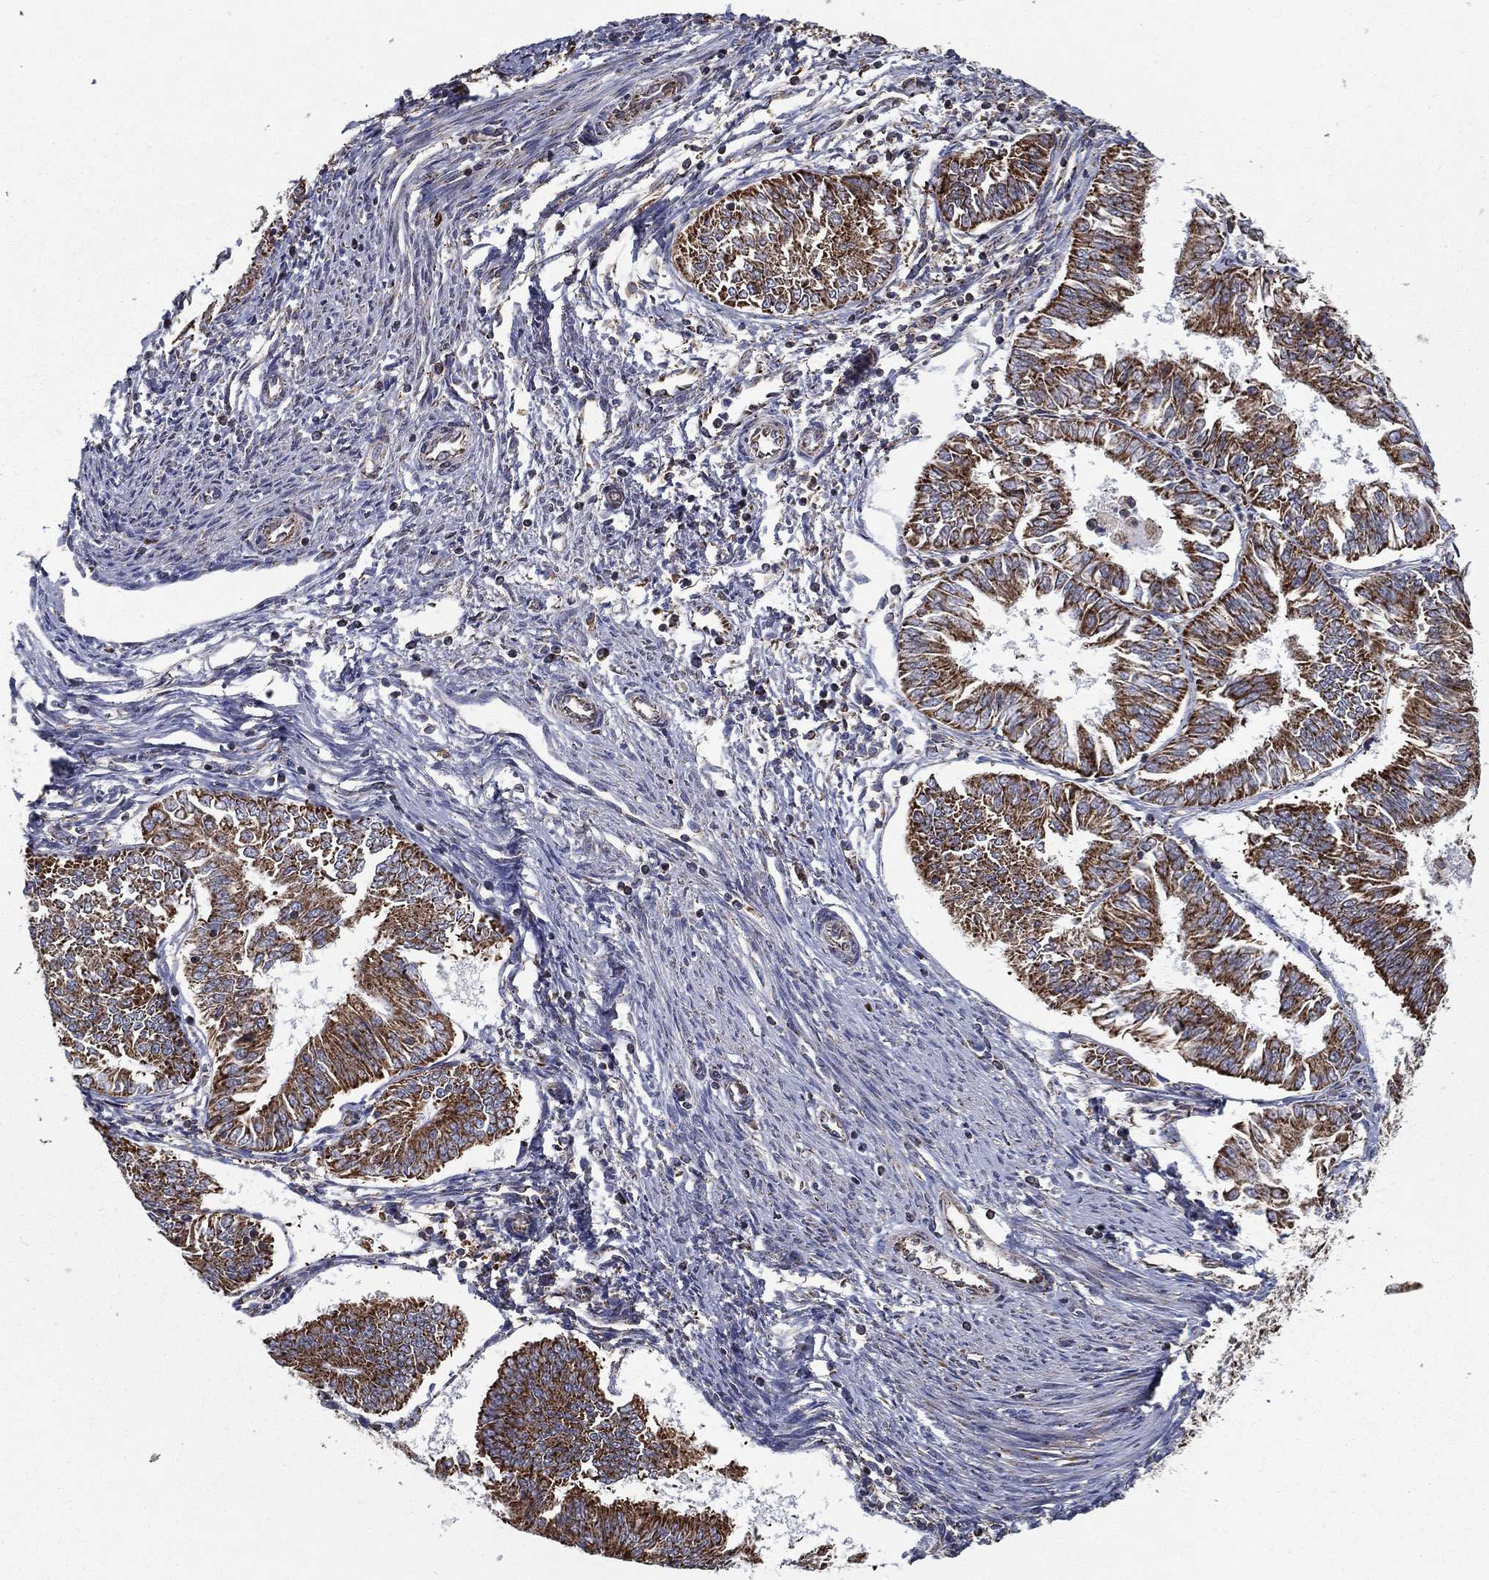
{"staining": {"intensity": "strong", "quantity": "25%-75%", "location": "cytoplasmic/membranous"}, "tissue": "endometrial cancer", "cell_type": "Tumor cells", "image_type": "cancer", "snomed": [{"axis": "morphology", "description": "Adenocarcinoma, NOS"}, {"axis": "topography", "description": "Endometrium"}], "caption": "The histopathology image exhibits a brown stain indicating the presence of a protein in the cytoplasmic/membranous of tumor cells in endometrial adenocarcinoma.", "gene": "MT-CYB", "patient": {"sex": "female", "age": 58}}